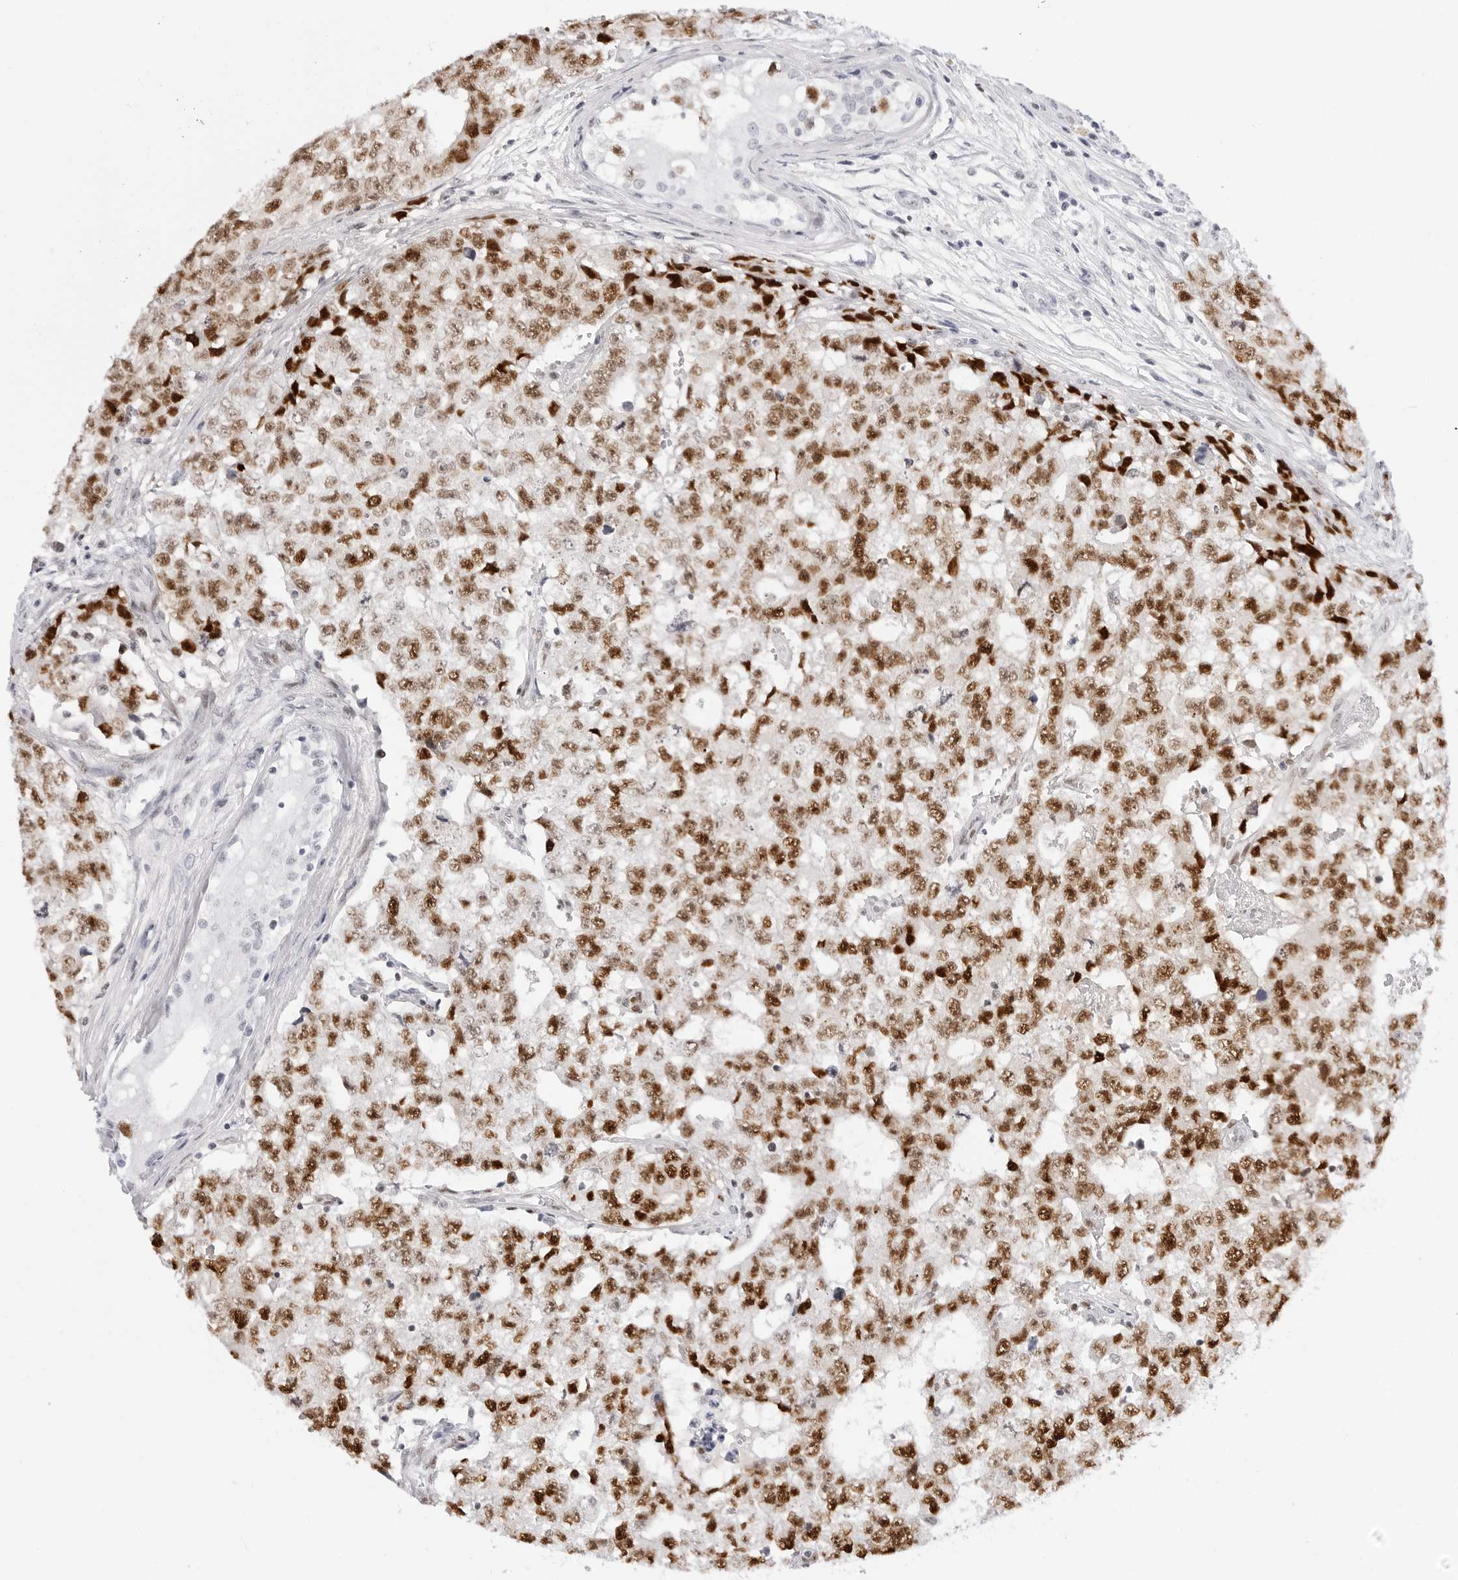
{"staining": {"intensity": "strong", "quantity": ">75%", "location": "nuclear"}, "tissue": "testis cancer", "cell_type": "Tumor cells", "image_type": "cancer", "snomed": [{"axis": "morphology", "description": "Carcinoma, Embryonal, NOS"}, {"axis": "topography", "description": "Testis"}], "caption": "This photomicrograph demonstrates testis cancer (embryonal carcinoma) stained with immunohistochemistry to label a protein in brown. The nuclear of tumor cells show strong positivity for the protein. Nuclei are counter-stained blue.", "gene": "NASP", "patient": {"sex": "male", "age": 28}}